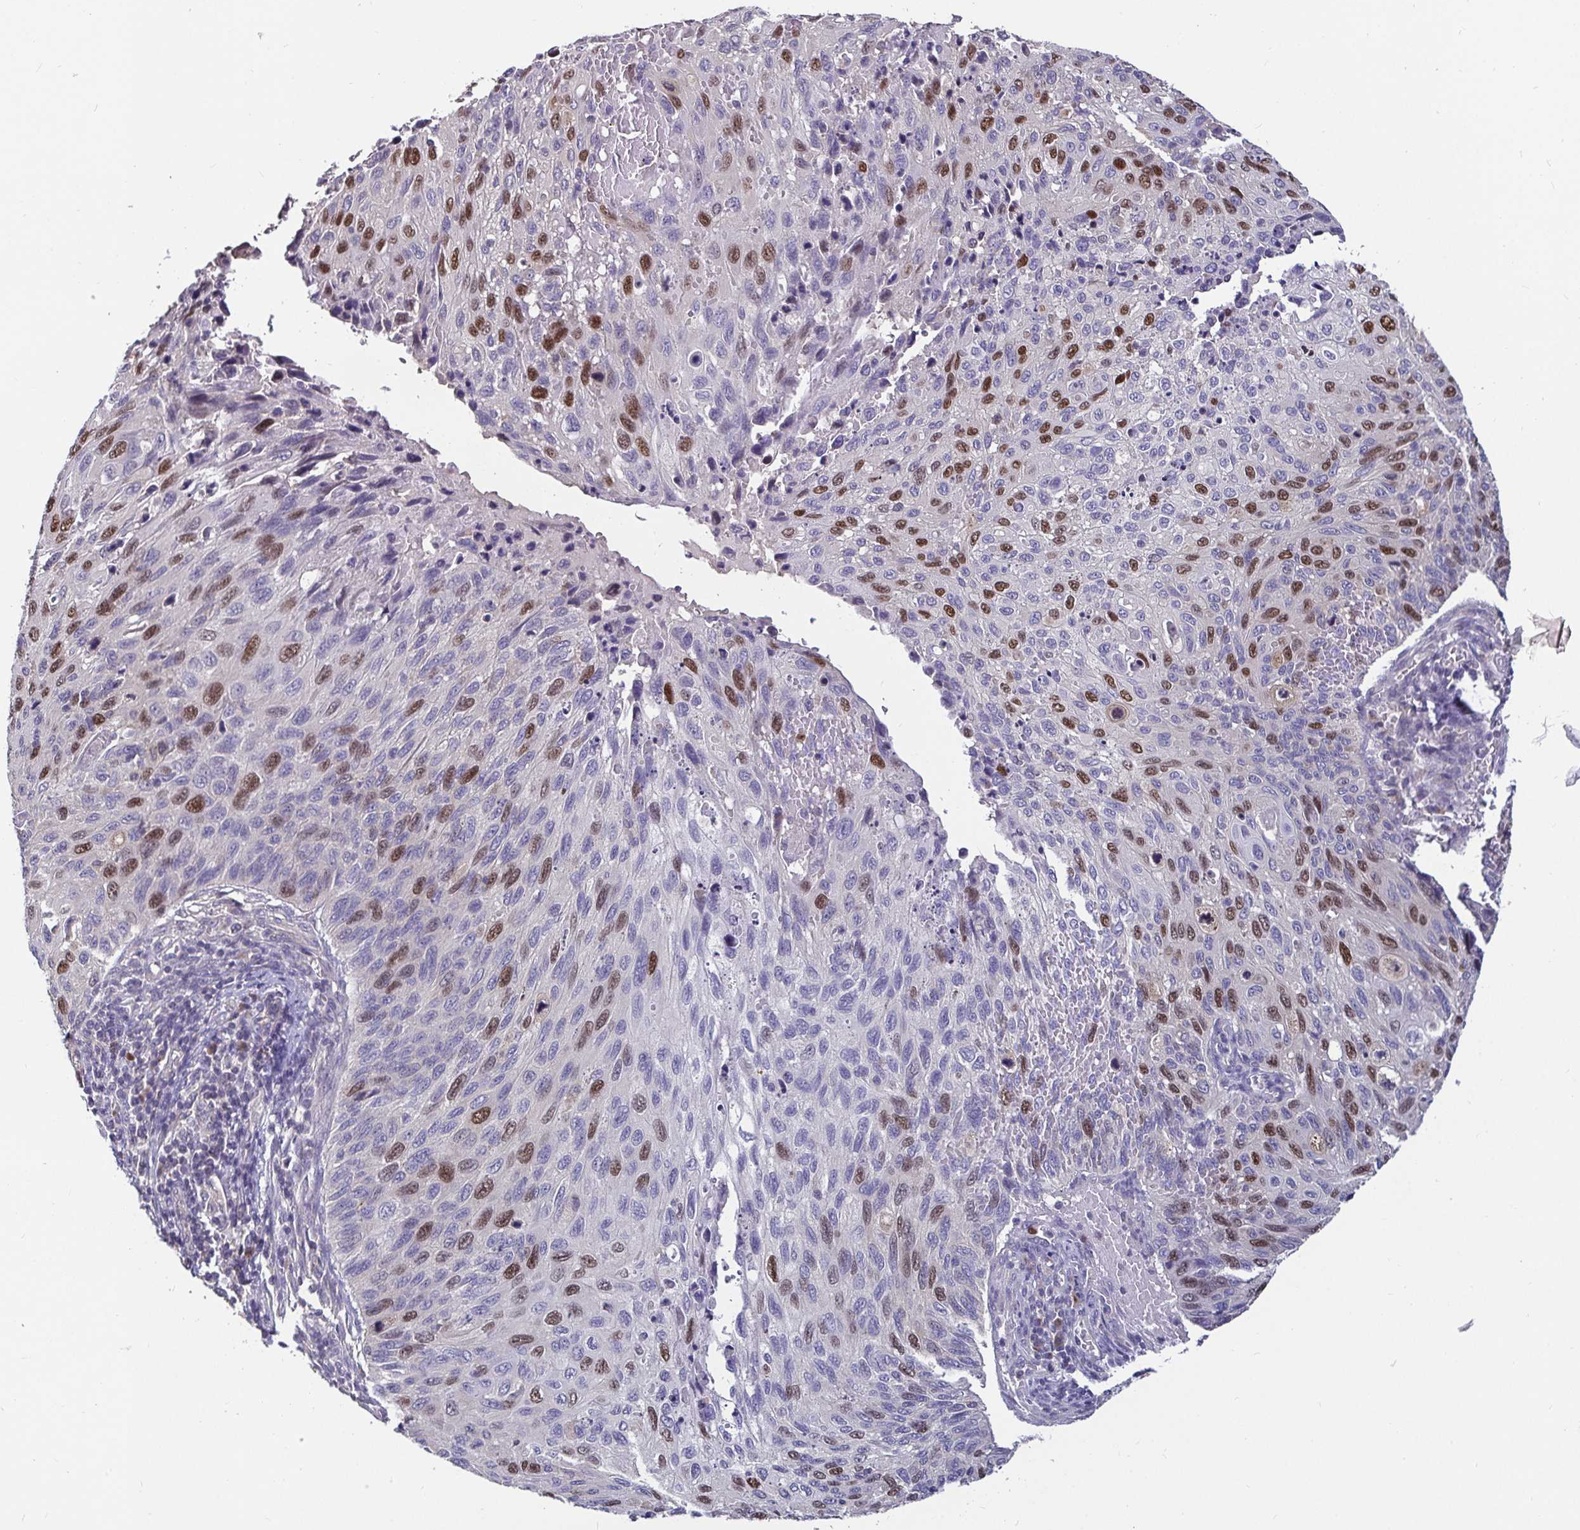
{"staining": {"intensity": "strong", "quantity": "<25%", "location": "nuclear"}, "tissue": "cervical cancer", "cell_type": "Tumor cells", "image_type": "cancer", "snomed": [{"axis": "morphology", "description": "Squamous cell carcinoma, NOS"}, {"axis": "topography", "description": "Cervix"}], "caption": "Approximately <25% of tumor cells in human cervical squamous cell carcinoma demonstrate strong nuclear protein staining as visualized by brown immunohistochemical staining.", "gene": "ANLN", "patient": {"sex": "female", "age": 70}}